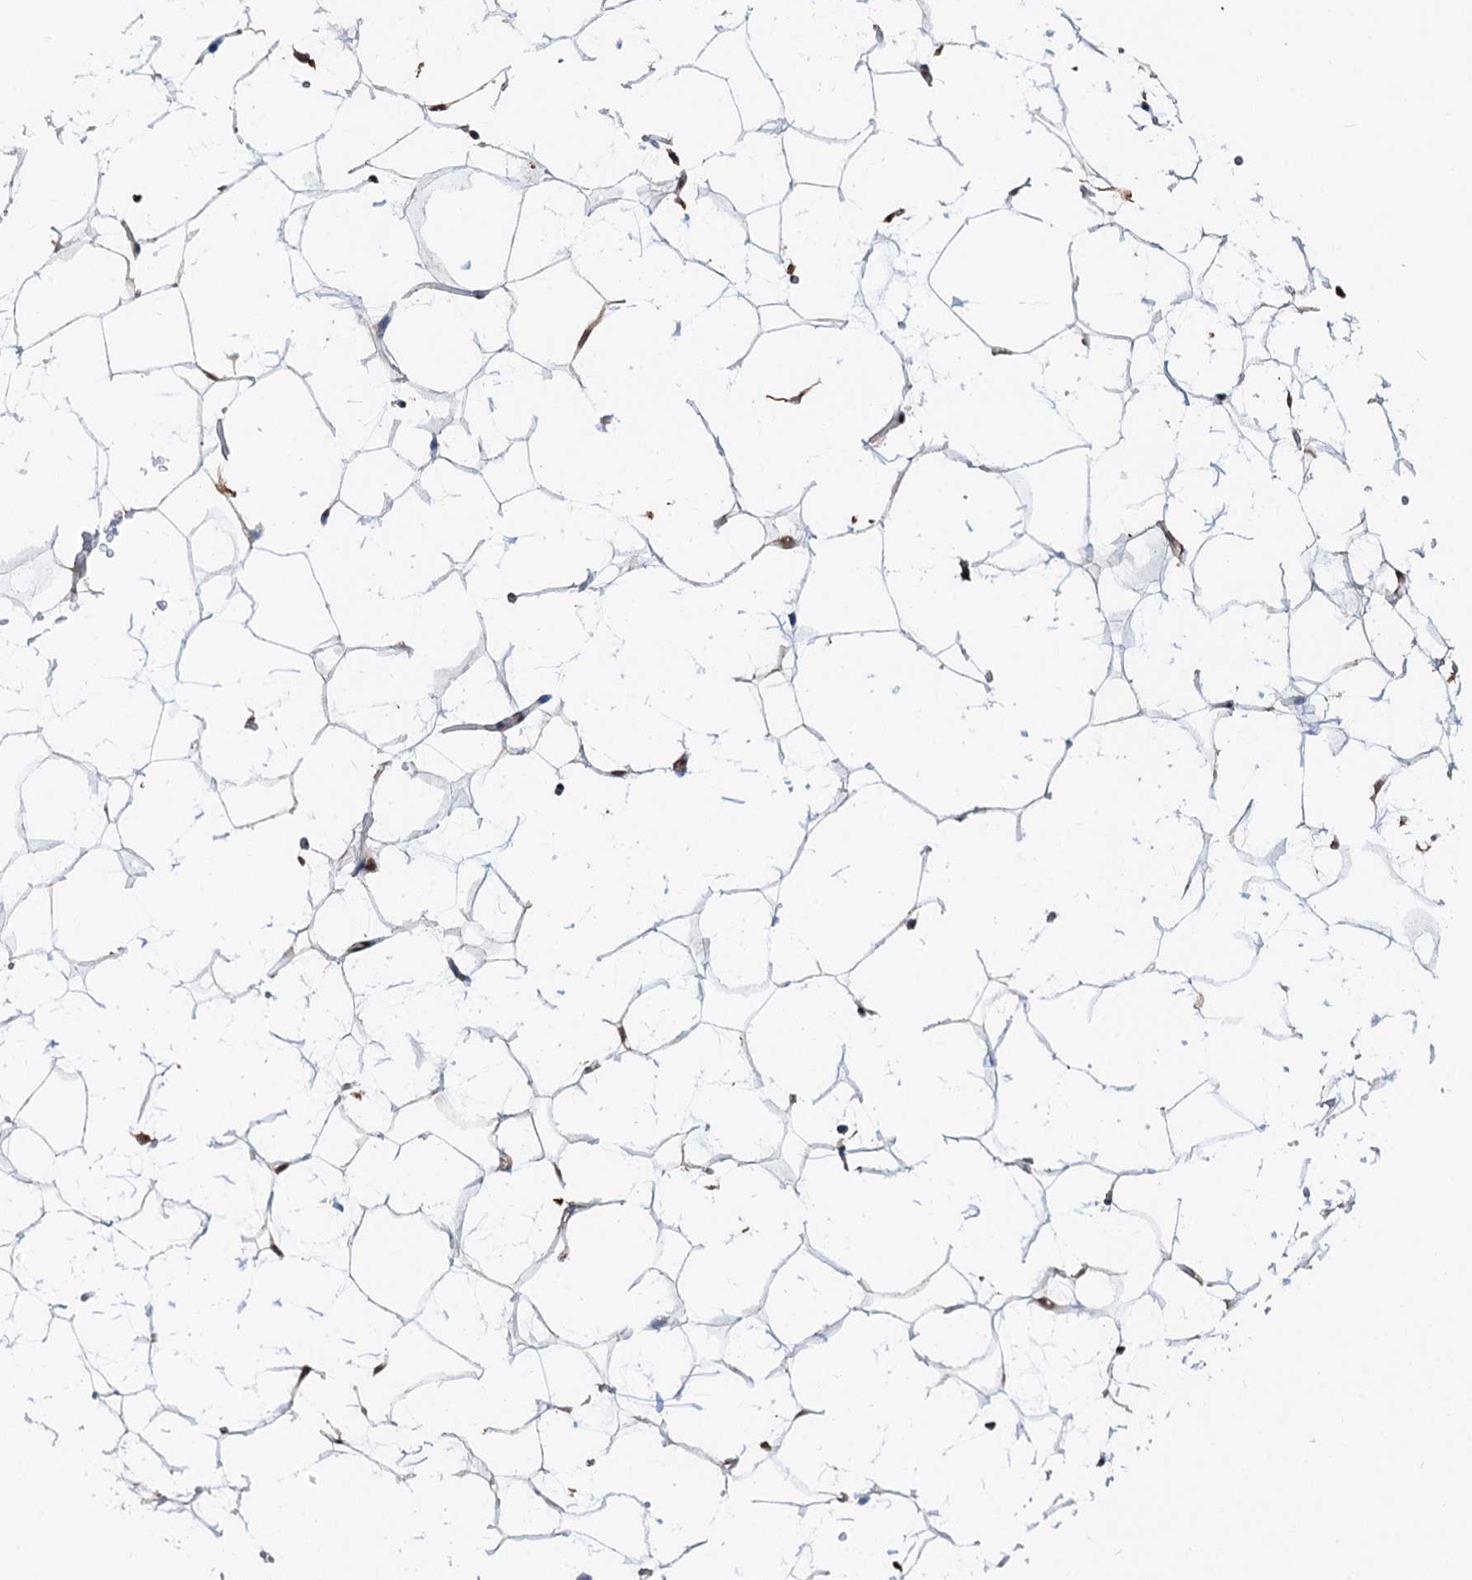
{"staining": {"intensity": "strong", "quantity": ">75%", "location": "nuclear"}, "tissue": "adipose tissue", "cell_type": "Adipocytes", "image_type": "normal", "snomed": [{"axis": "morphology", "description": "Normal tissue, NOS"}, {"axis": "topography", "description": "Breast"}], "caption": "IHC image of normal adipose tissue stained for a protein (brown), which demonstrates high levels of strong nuclear staining in approximately >75% of adipocytes.", "gene": "CFDP1", "patient": {"sex": "female", "age": 26}}